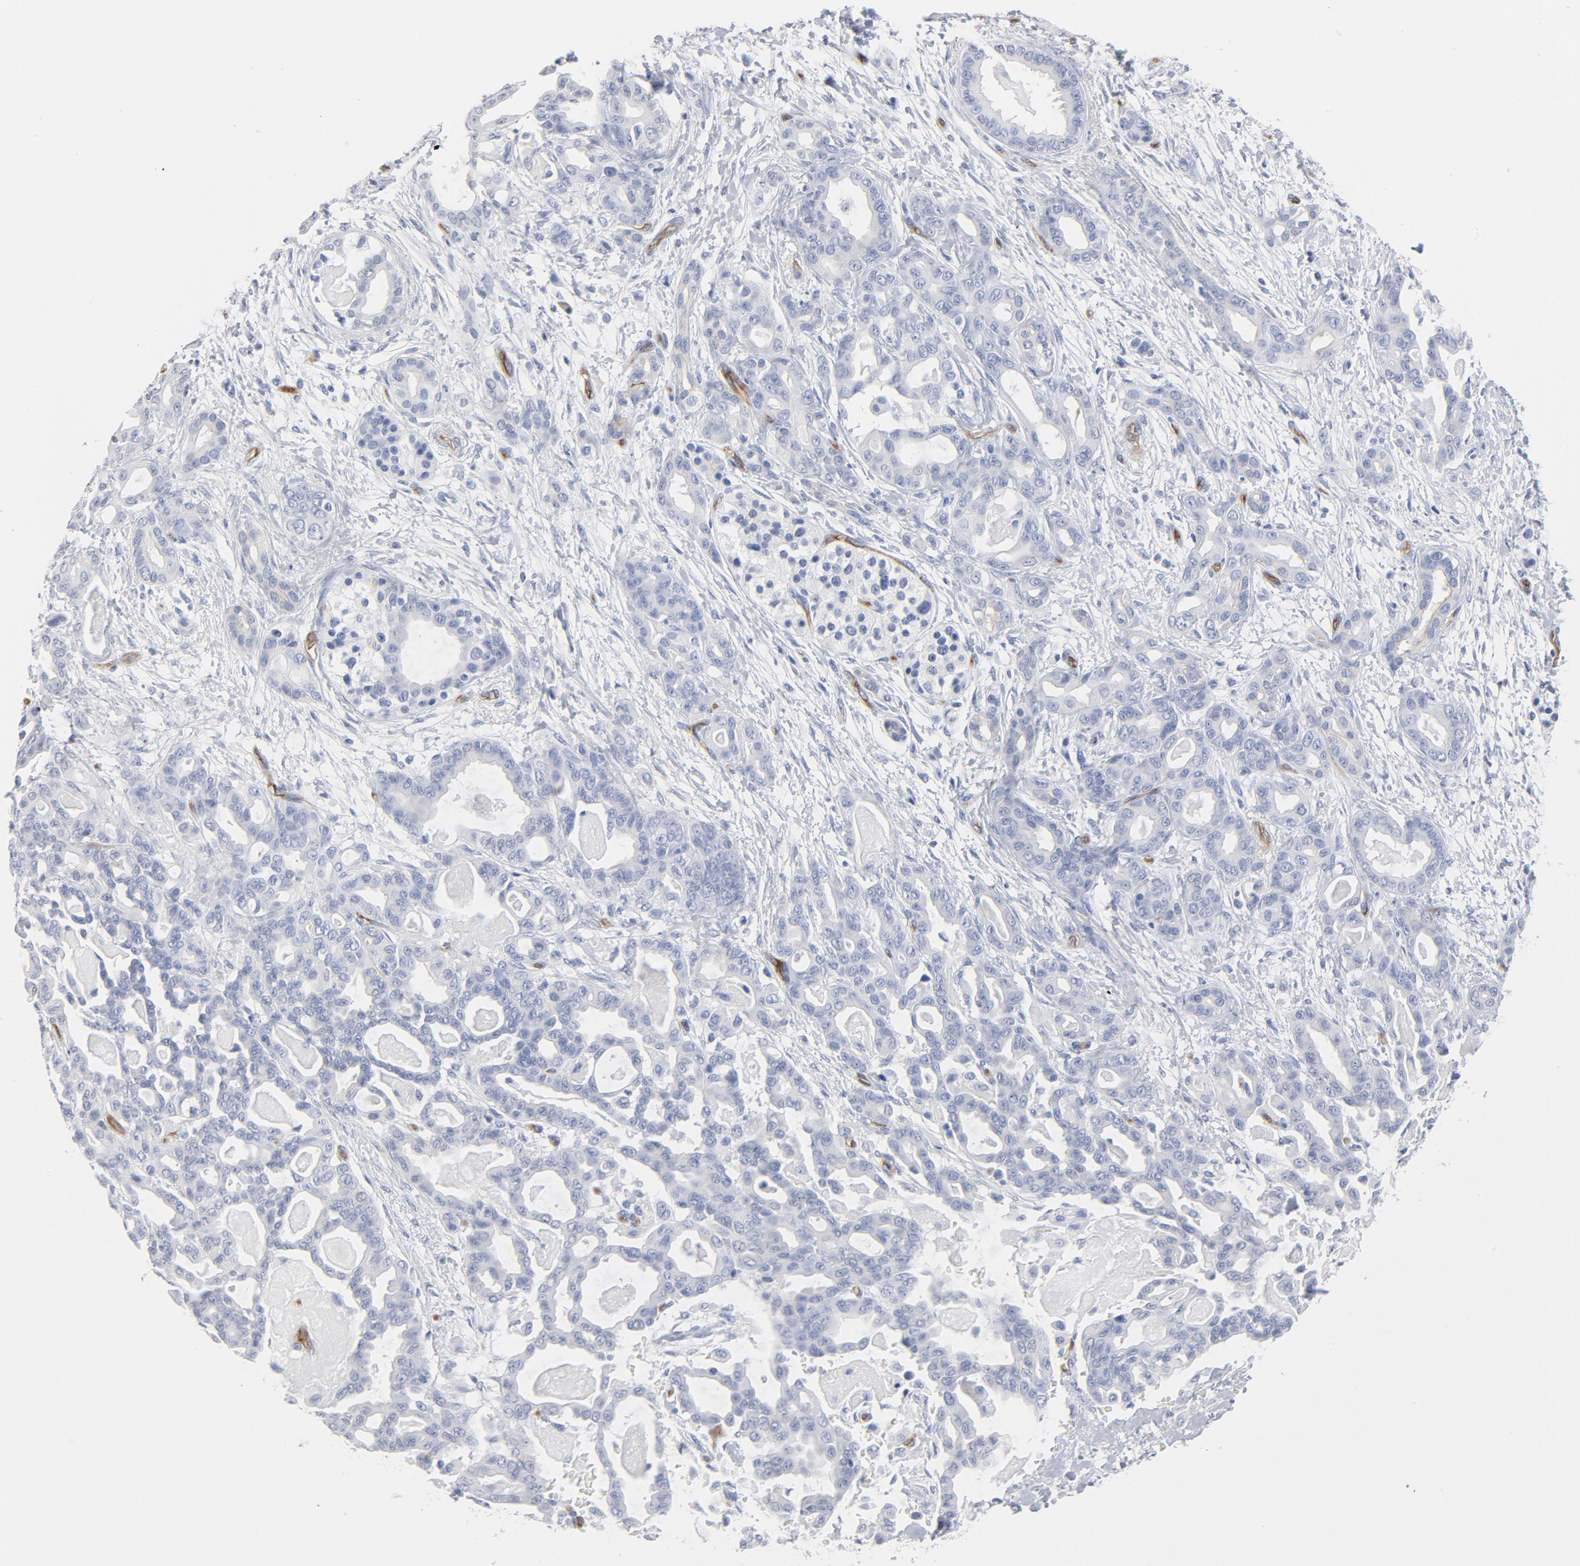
{"staining": {"intensity": "weak", "quantity": "<25%", "location": "cytoplasmic/membranous"}, "tissue": "pancreatic cancer", "cell_type": "Tumor cells", "image_type": "cancer", "snomed": [{"axis": "morphology", "description": "Adenocarcinoma, NOS"}, {"axis": "topography", "description": "Pancreas"}], "caption": "An image of pancreatic cancer stained for a protein exhibits no brown staining in tumor cells. The staining was performed using DAB to visualize the protein expression in brown, while the nuclei were stained in blue with hematoxylin (Magnification: 20x).", "gene": "SHANK3", "patient": {"sex": "male", "age": 63}}